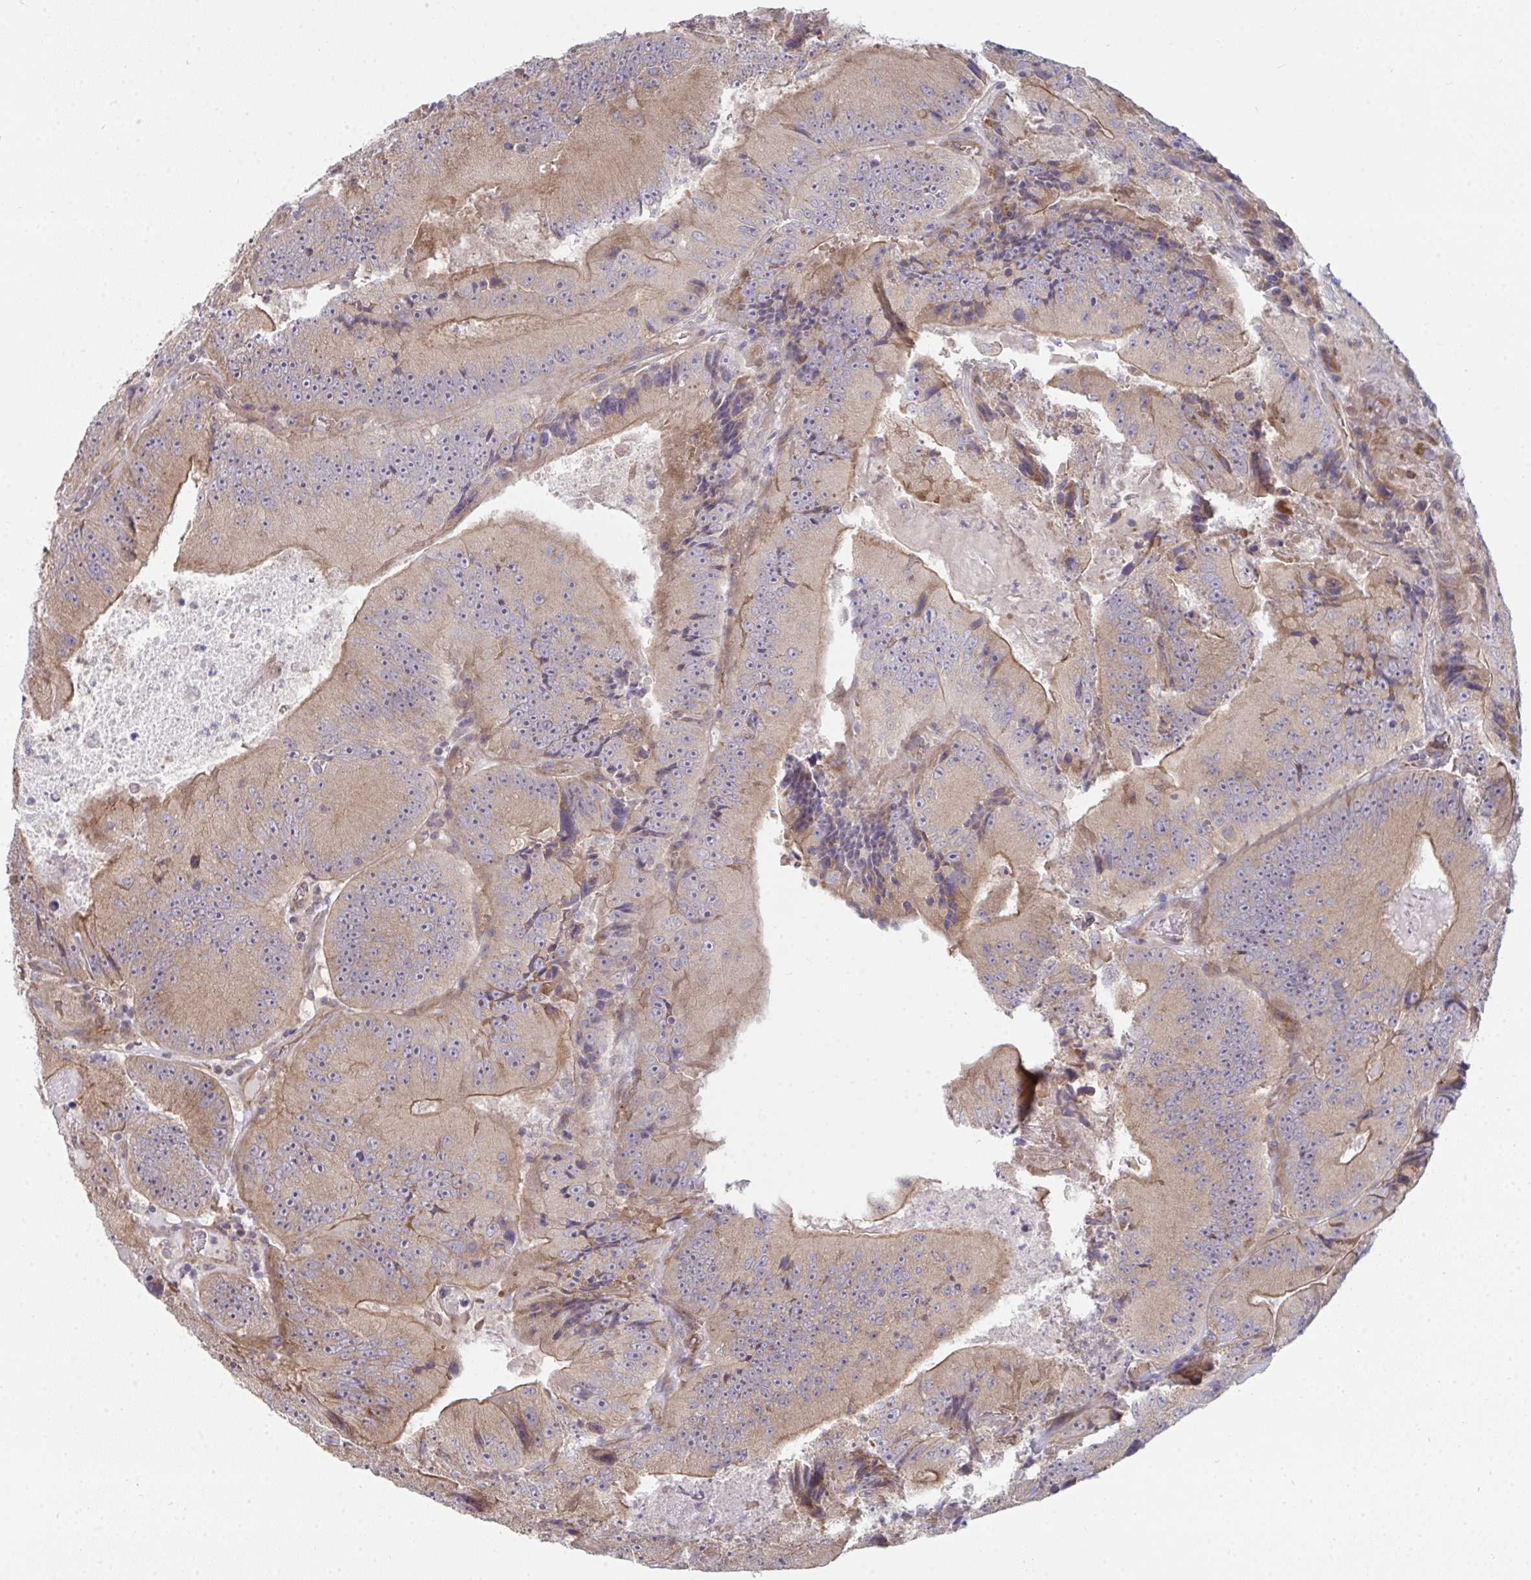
{"staining": {"intensity": "moderate", "quantity": ">75%", "location": "cytoplasmic/membranous"}, "tissue": "colorectal cancer", "cell_type": "Tumor cells", "image_type": "cancer", "snomed": [{"axis": "morphology", "description": "Adenocarcinoma, NOS"}, {"axis": "topography", "description": "Colon"}], "caption": "Protein staining of adenocarcinoma (colorectal) tissue reveals moderate cytoplasmic/membranous staining in approximately >75% of tumor cells.", "gene": "CASP9", "patient": {"sex": "female", "age": 86}}